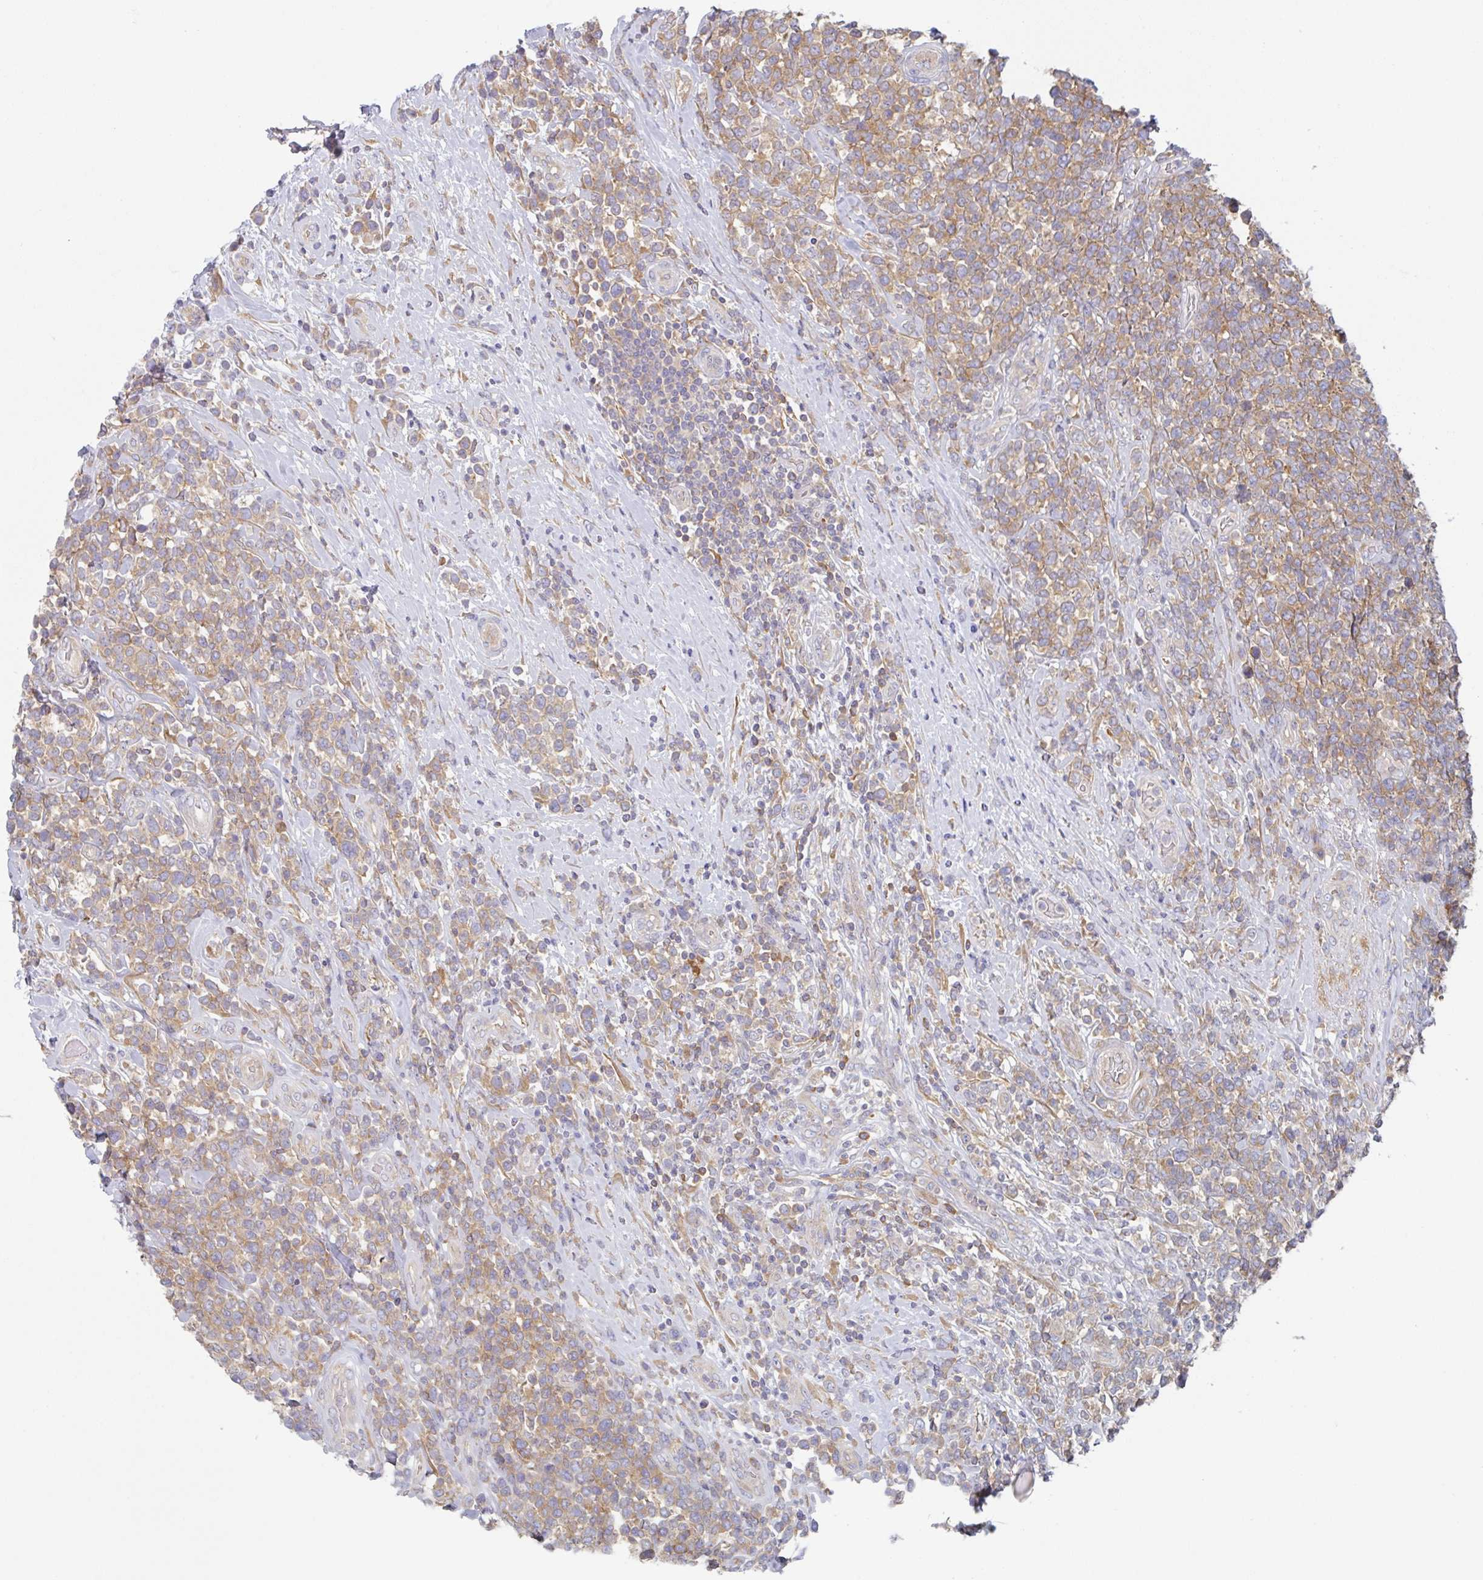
{"staining": {"intensity": "moderate", "quantity": ">75%", "location": "cytoplasmic/membranous"}, "tissue": "lymphoma", "cell_type": "Tumor cells", "image_type": "cancer", "snomed": [{"axis": "morphology", "description": "Malignant lymphoma, non-Hodgkin's type, High grade"}, {"axis": "topography", "description": "Soft tissue"}], "caption": "Malignant lymphoma, non-Hodgkin's type (high-grade) was stained to show a protein in brown. There is medium levels of moderate cytoplasmic/membranous expression in about >75% of tumor cells.", "gene": "AMPD2", "patient": {"sex": "female", "age": 56}}